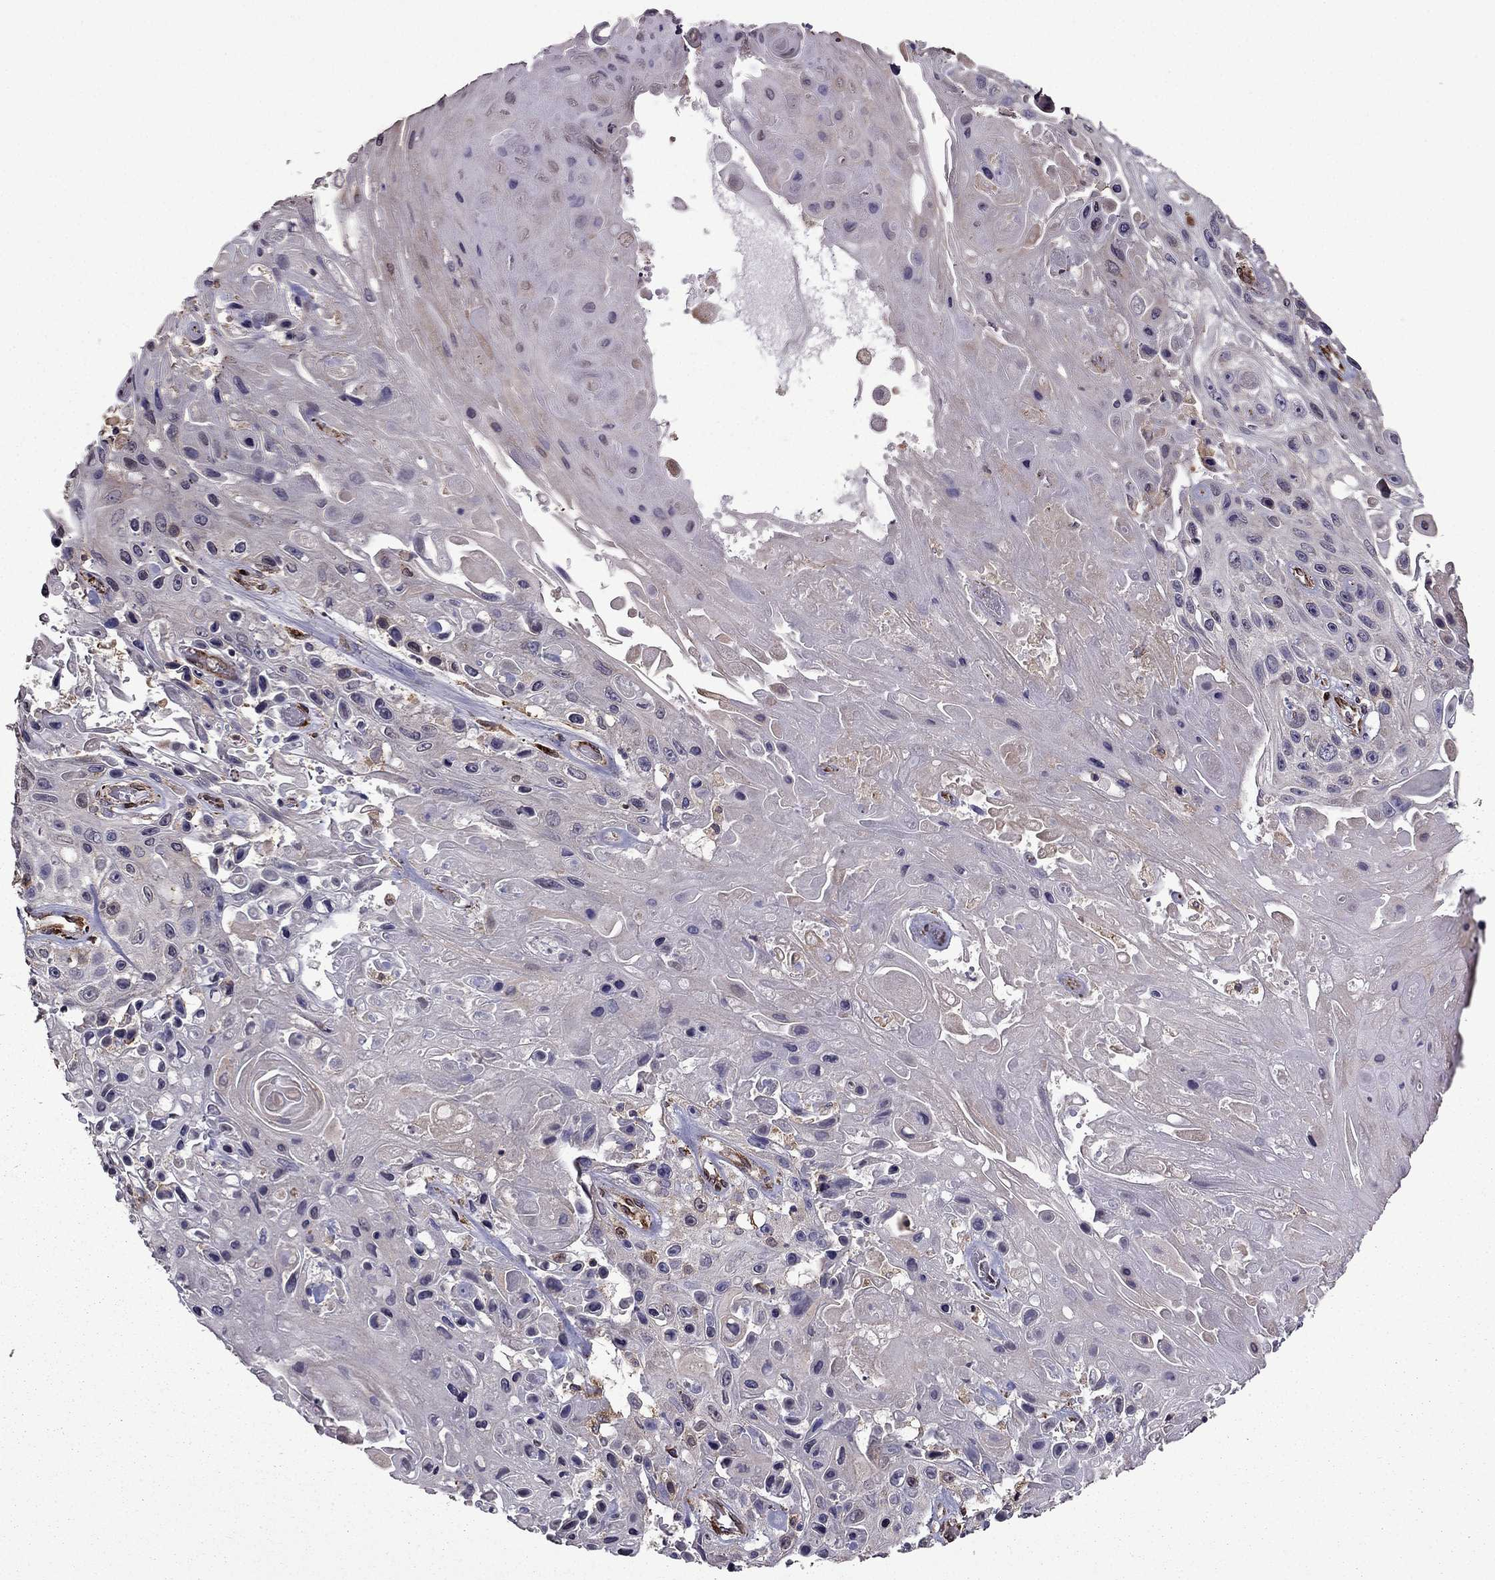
{"staining": {"intensity": "negative", "quantity": "none", "location": "none"}, "tissue": "skin cancer", "cell_type": "Tumor cells", "image_type": "cancer", "snomed": [{"axis": "morphology", "description": "Squamous cell carcinoma, NOS"}, {"axis": "topography", "description": "Skin"}], "caption": "This is an immunohistochemistry histopathology image of squamous cell carcinoma (skin). There is no staining in tumor cells.", "gene": "IKBIP", "patient": {"sex": "male", "age": 82}}